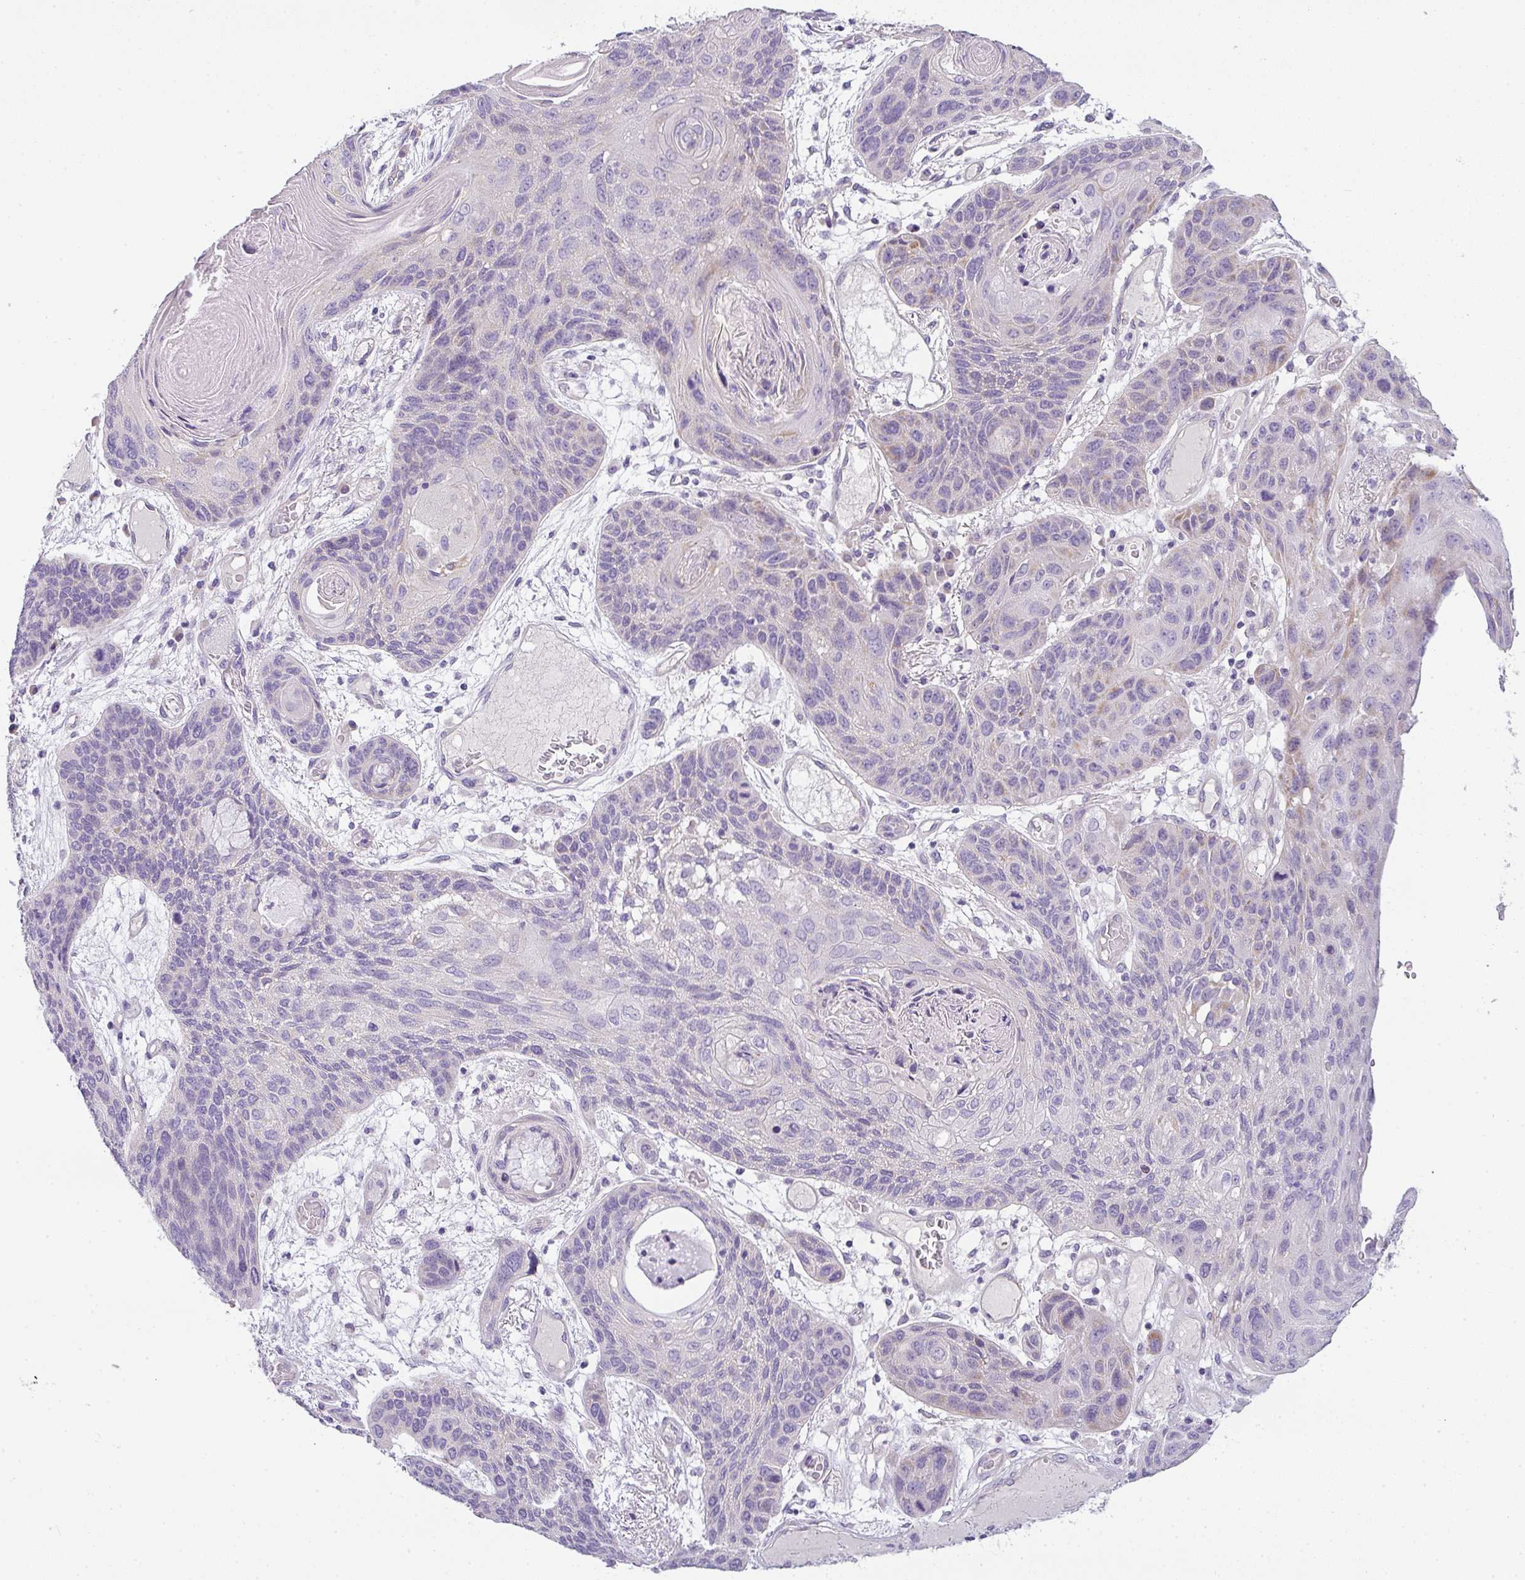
{"staining": {"intensity": "negative", "quantity": "none", "location": "none"}, "tissue": "lung cancer", "cell_type": "Tumor cells", "image_type": "cancer", "snomed": [{"axis": "morphology", "description": "Squamous cell carcinoma, NOS"}, {"axis": "morphology", "description": "Squamous cell carcinoma, metastatic, NOS"}, {"axis": "topography", "description": "Lymph node"}, {"axis": "topography", "description": "Lung"}], "caption": "Immunohistochemistry (IHC) of human lung metastatic squamous cell carcinoma shows no expression in tumor cells.", "gene": "FILIP1", "patient": {"sex": "male", "age": 41}}